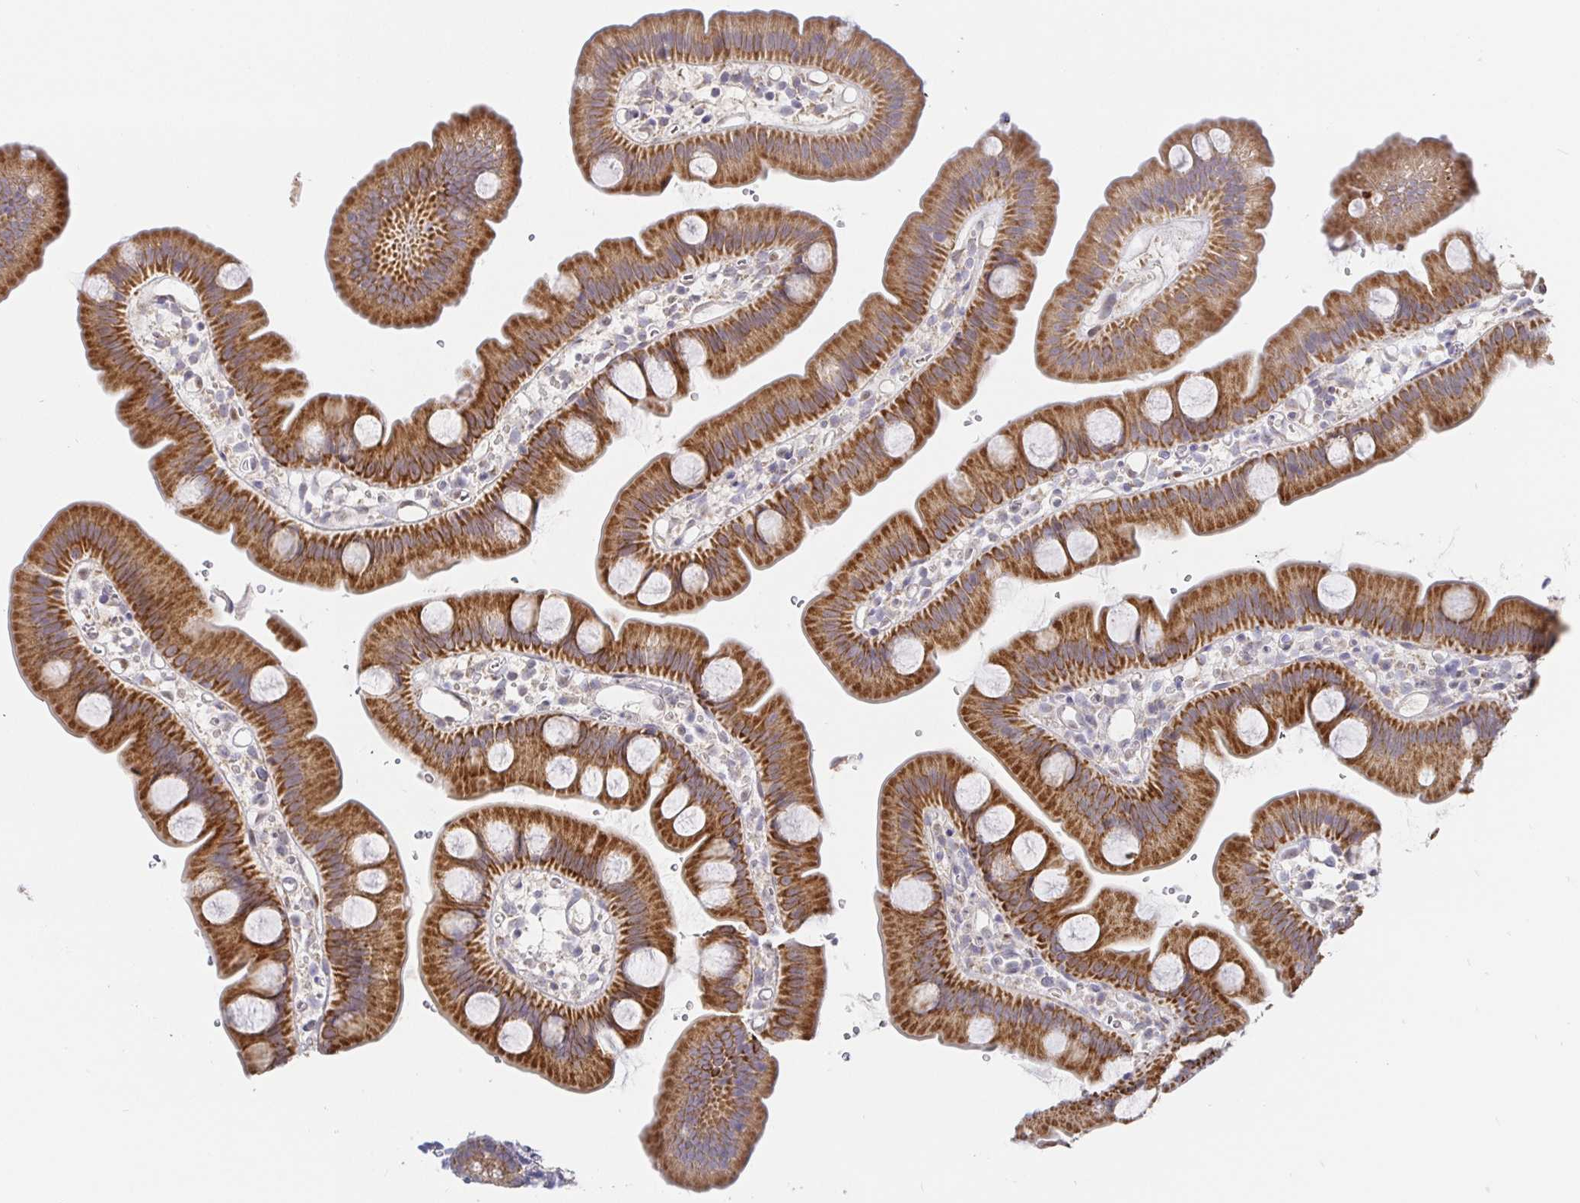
{"staining": {"intensity": "strong", "quantity": ">75%", "location": "cytoplasmic/membranous"}, "tissue": "small intestine", "cell_type": "Glandular cells", "image_type": "normal", "snomed": [{"axis": "morphology", "description": "Normal tissue, NOS"}, {"axis": "topography", "description": "Small intestine"}], "caption": "Immunohistochemical staining of normal human small intestine shows >75% levels of strong cytoplasmic/membranous protein staining in approximately >75% of glandular cells.", "gene": "CIT", "patient": {"sex": "female", "age": 68}}